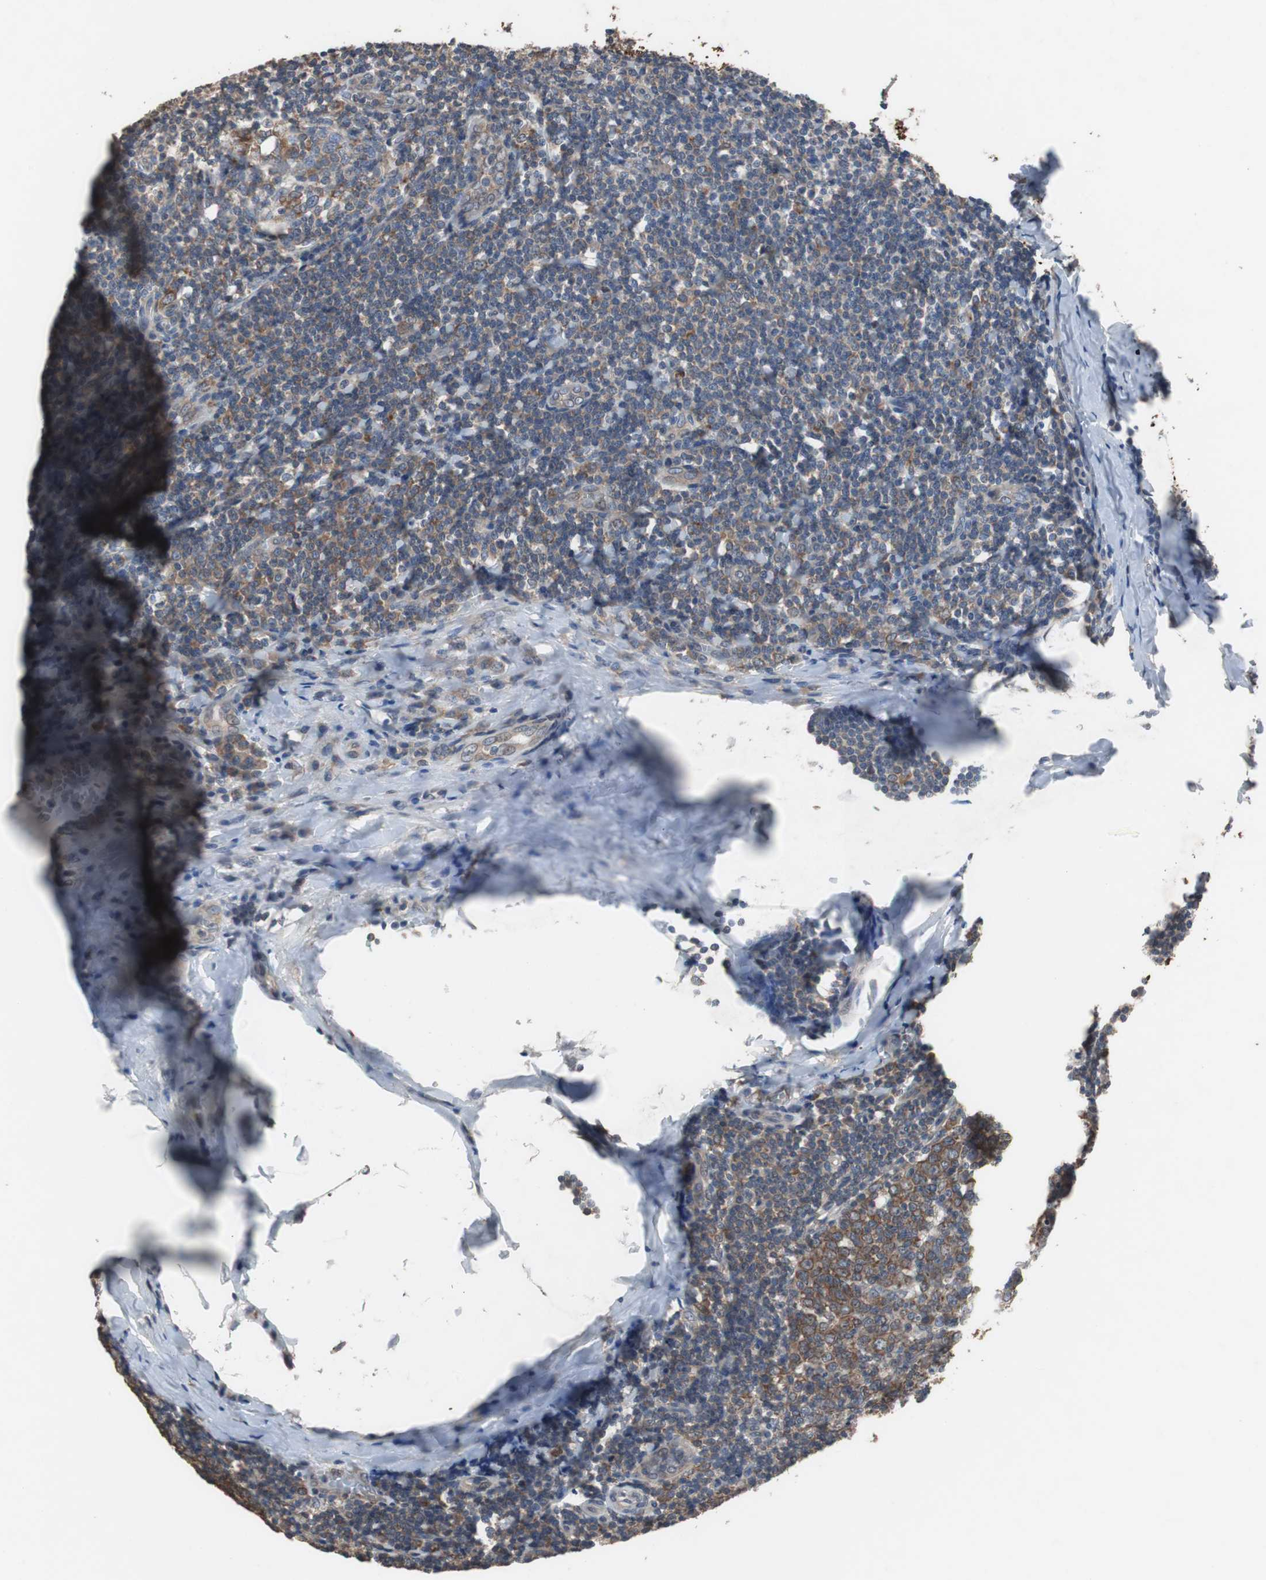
{"staining": {"intensity": "moderate", "quantity": ">75%", "location": "cytoplasmic/membranous"}, "tissue": "tonsil", "cell_type": "Germinal center cells", "image_type": "normal", "snomed": [{"axis": "morphology", "description": "Normal tissue, NOS"}, {"axis": "topography", "description": "Tonsil"}], "caption": "Moderate cytoplasmic/membranous protein positivity is identified in about >75% of germinal center cells in tonsil.", "gene": "USP10", "patient": {"sex": "male", "age": 31}}